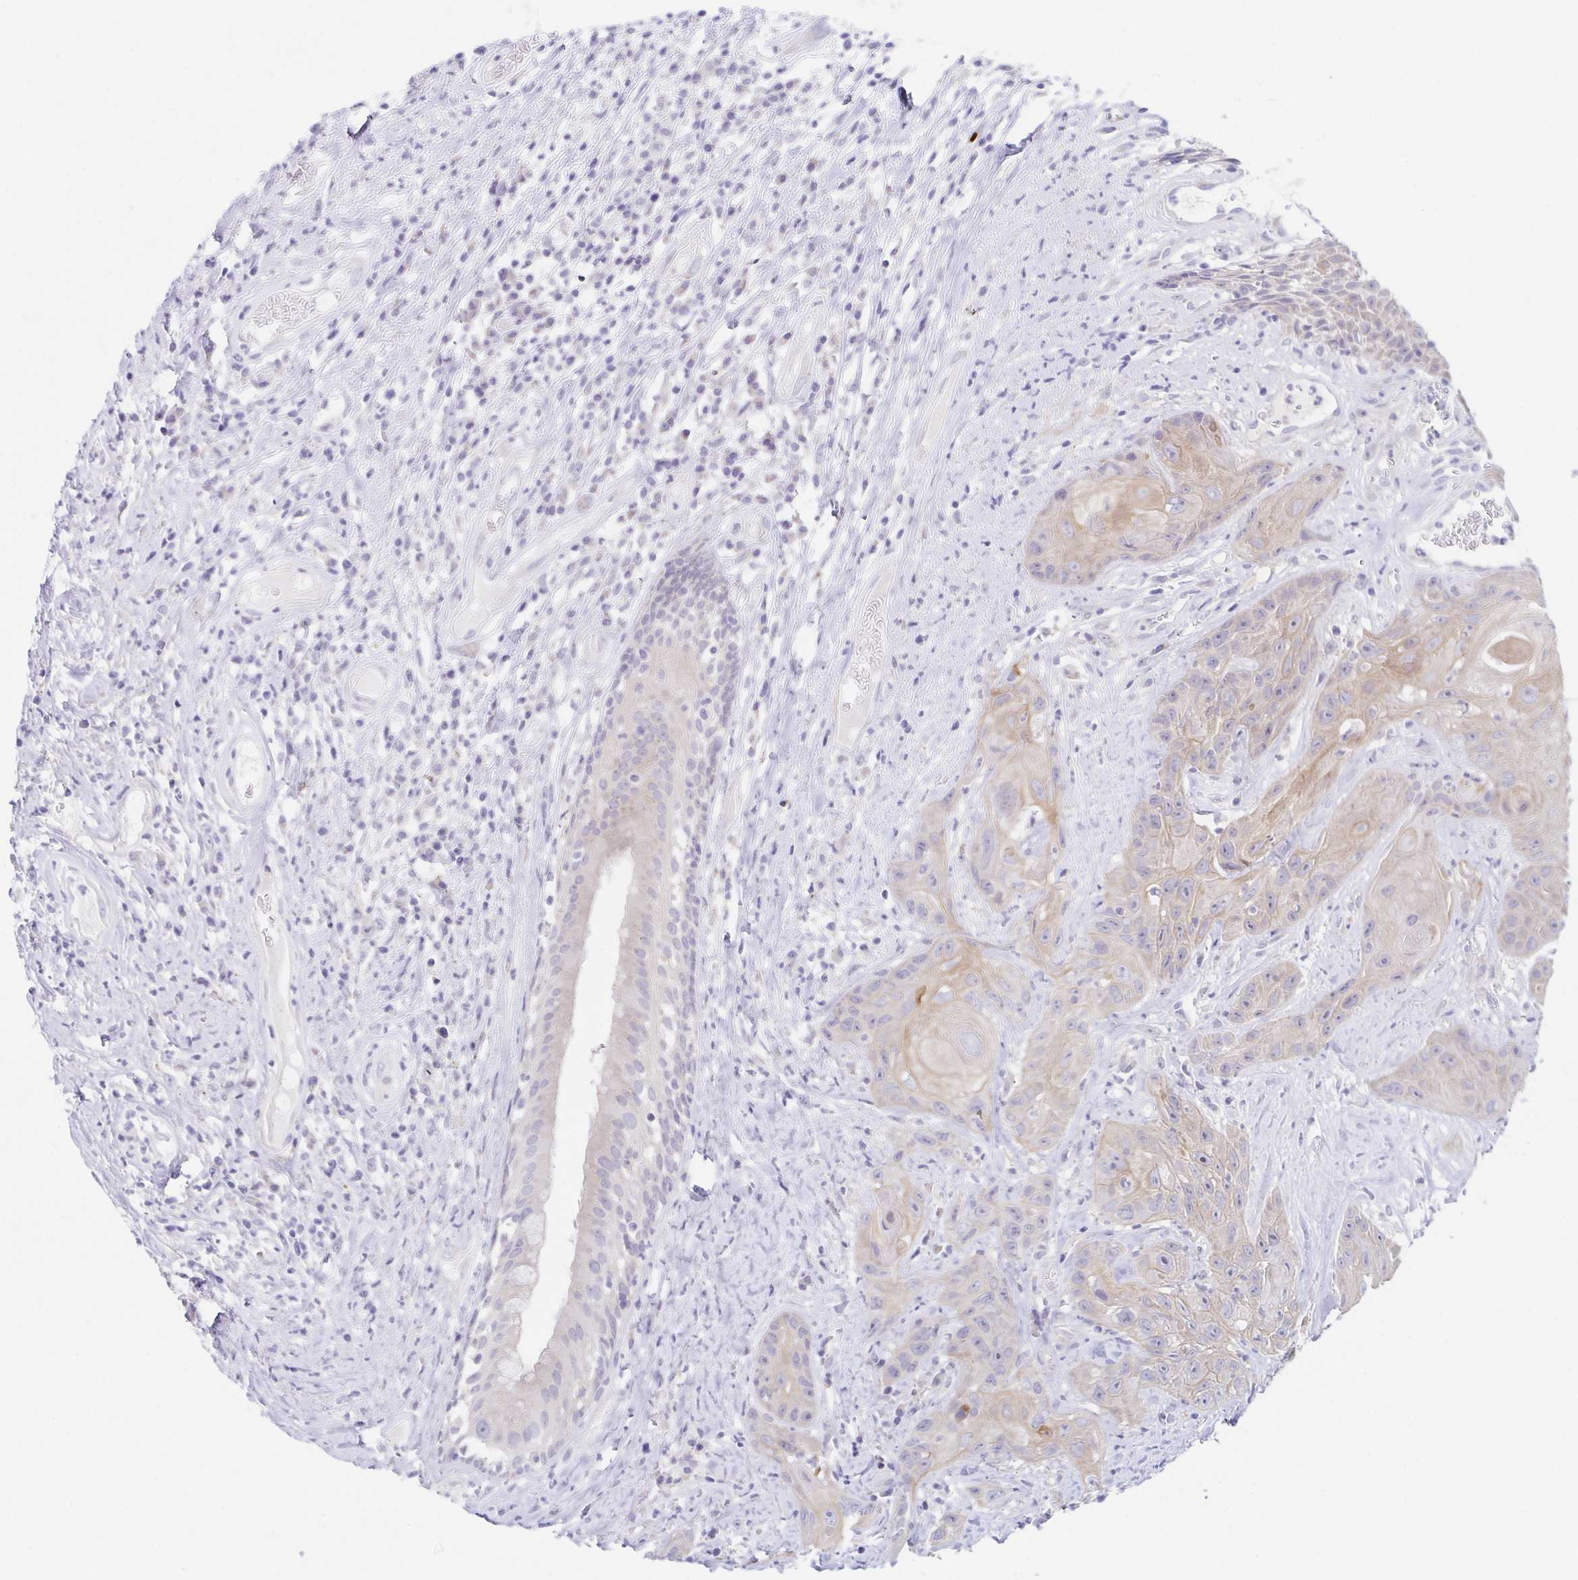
{"staining": {"intensity": "weak", "quantity": "25%-75%", "location": "cytoplasmic/membranous"}, "tissue": "head and neck cancer", "cell_type": "Tumor cells", "image_type": "cancer", "snomed": [{"axis": "morphology", "description": "Squamous cell carcinoma, NOS"}, {"axis": "topography", "description": "Head-Neck"}], "caption": "Human head and neck squamous cell carcinoma stained with a protein marker demonstrates weak staining in tumor cells.", "gene": "HTR2A", "patient": {"sex": "male", "age": 57}}